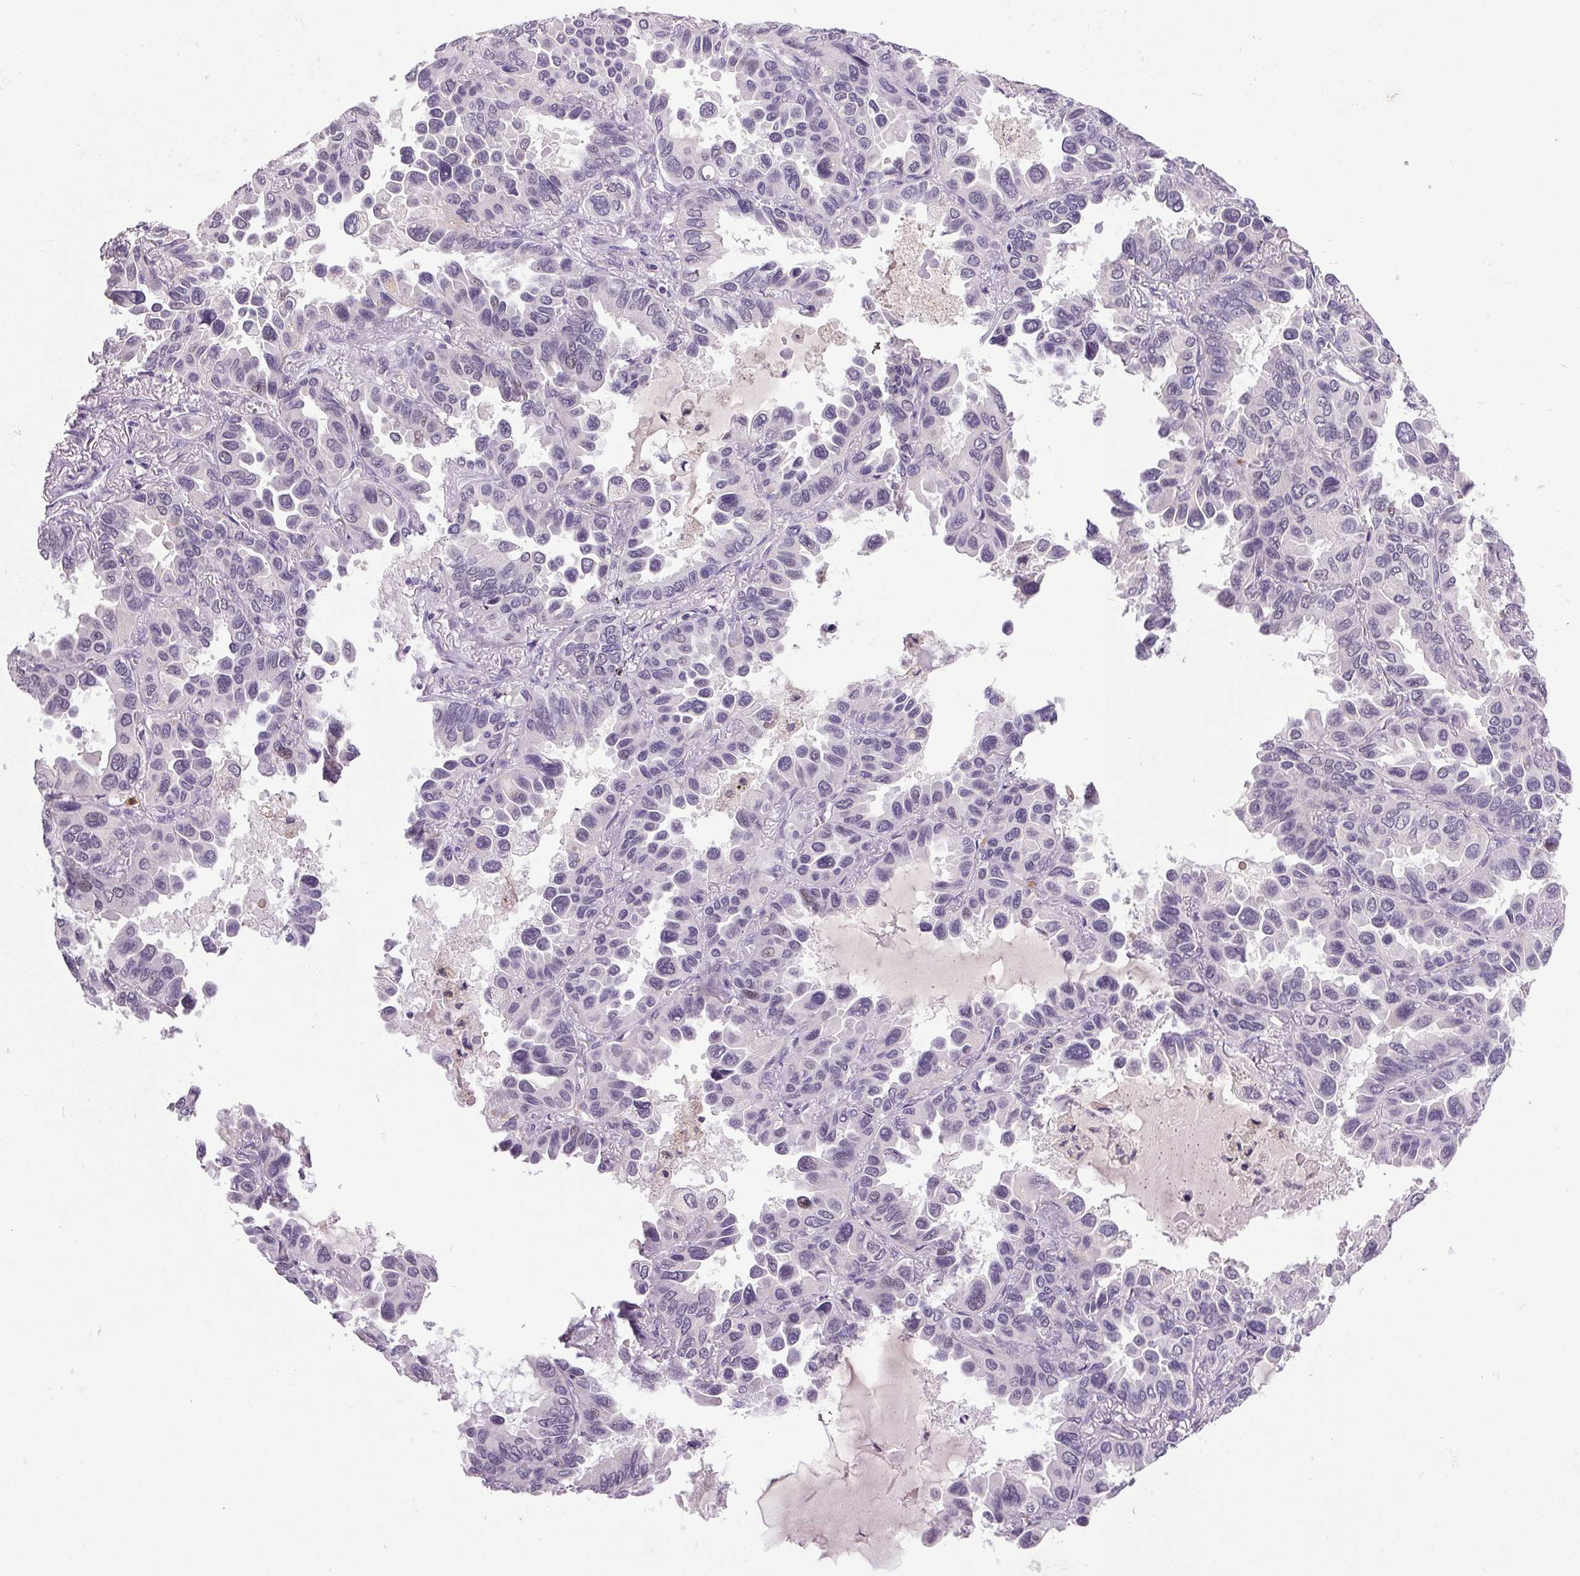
{"staining": {"intensity": "negative", "quantity": "none", "location": "none"}, "tissue": "lung cancer", "cell_type": "Tumor cells", "image_type": "cancer", "snomed": [{"axis": "morphology", "description": "Adenocarcinoma, NOS"}, {"axis": "topography", "description": "Lung"}], "caption": "The micrograph reveals no significant positivity in tumor cells of lung cancer (adenocarcinoma).", "gene": "TRDN", "patient": {"sex": "male", "age": 64}}